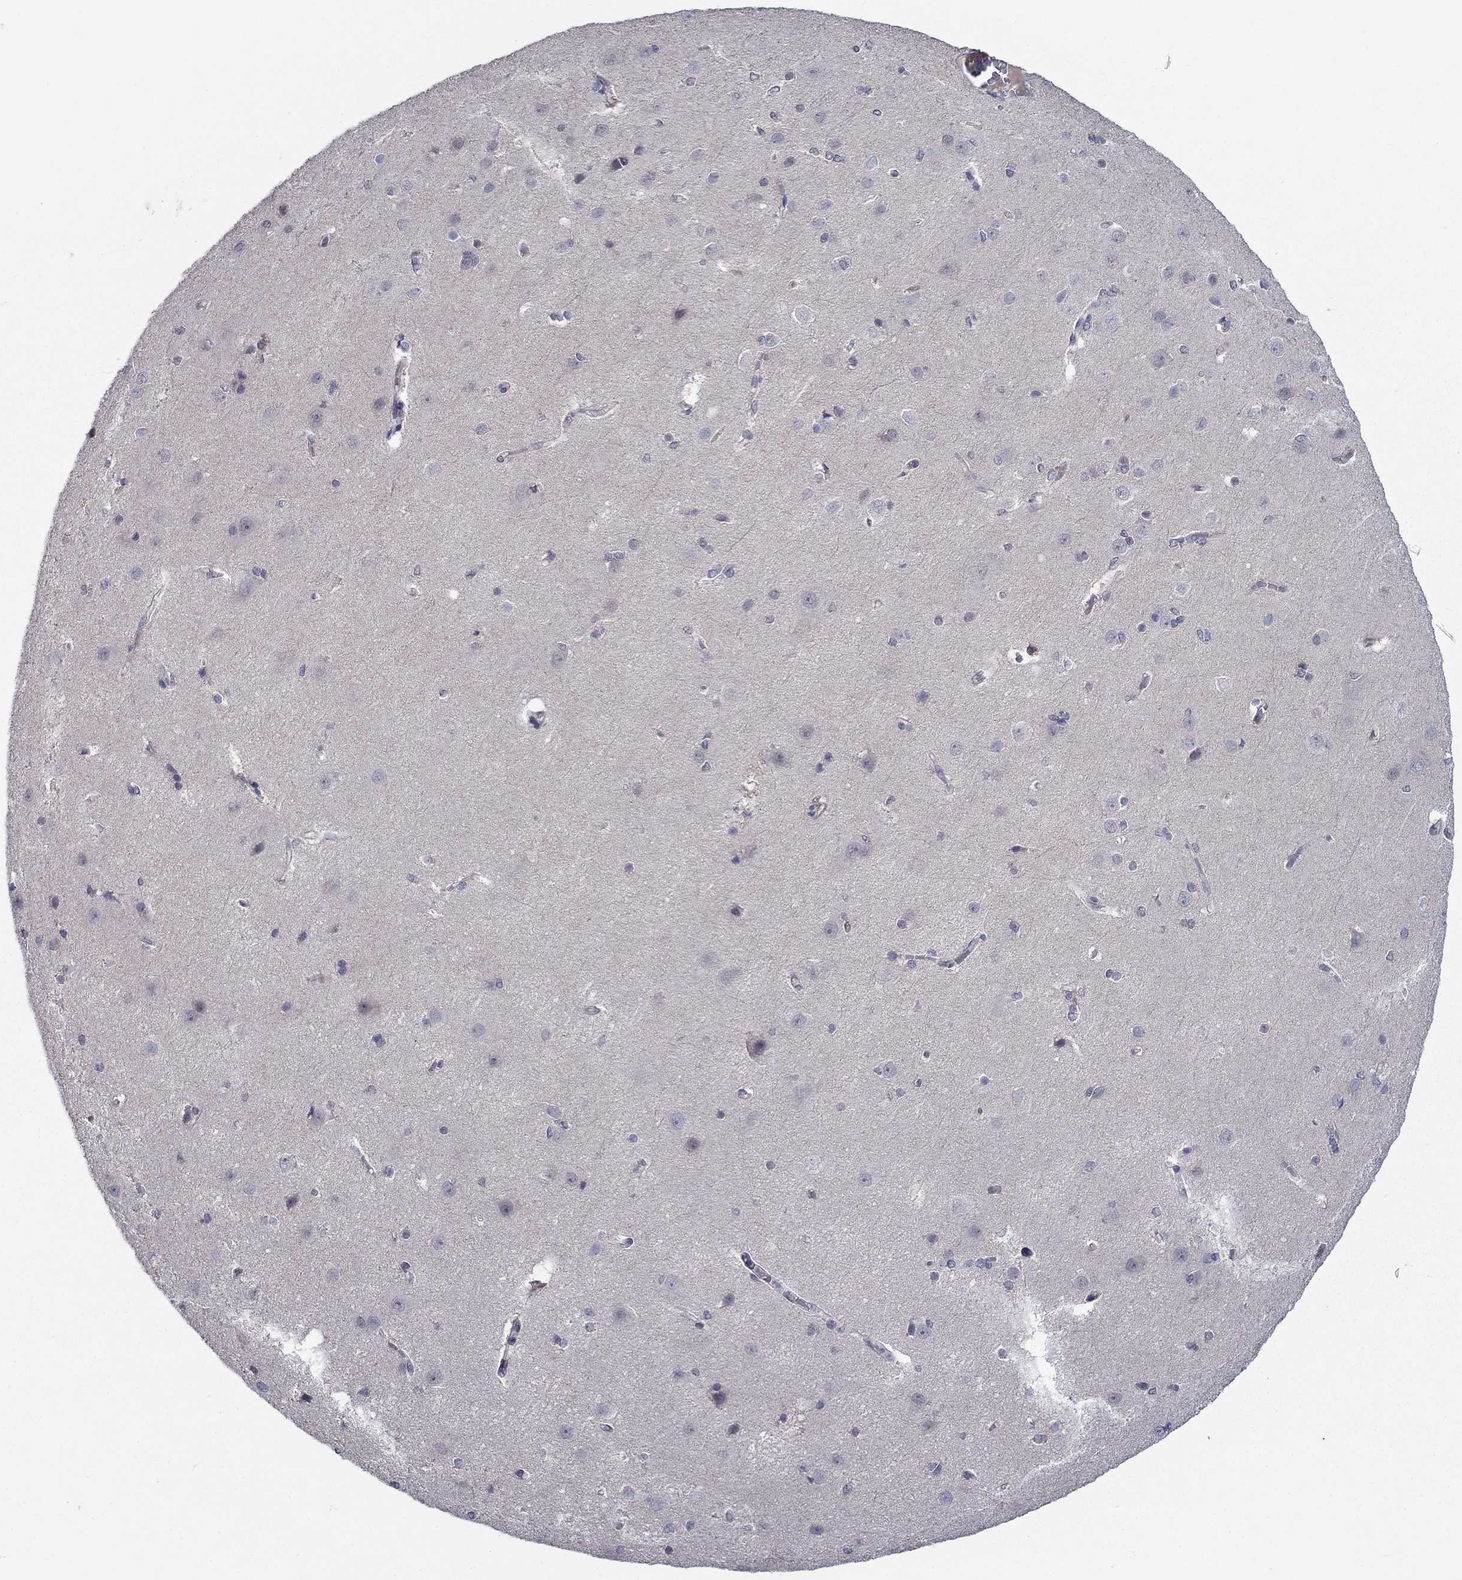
{"staining": {"intensity": "negative", "quantity": "none", "location": "none"}, "tissue": "cerebral cortex", "cell_type": "Endothelial cells", "image_type": "normal", "snomed": [{"axis": "morphology", "description": "Normal tissue, NOS"}, {"axis": "topography", "description": "Cerebral cortex"}], "caption": "The photomicrograph displays no staining of endothelial cells in benign cerebral cortex. (Stains: DAB (3,3'-diaminobenzidine) immunohistochemistry (IHC) with hematoxylin counter stain, Microscopy: brightfield microscopy at high magnification).", "gene": "LACTB2", "patient": {"sex": "male", "age": 37}}